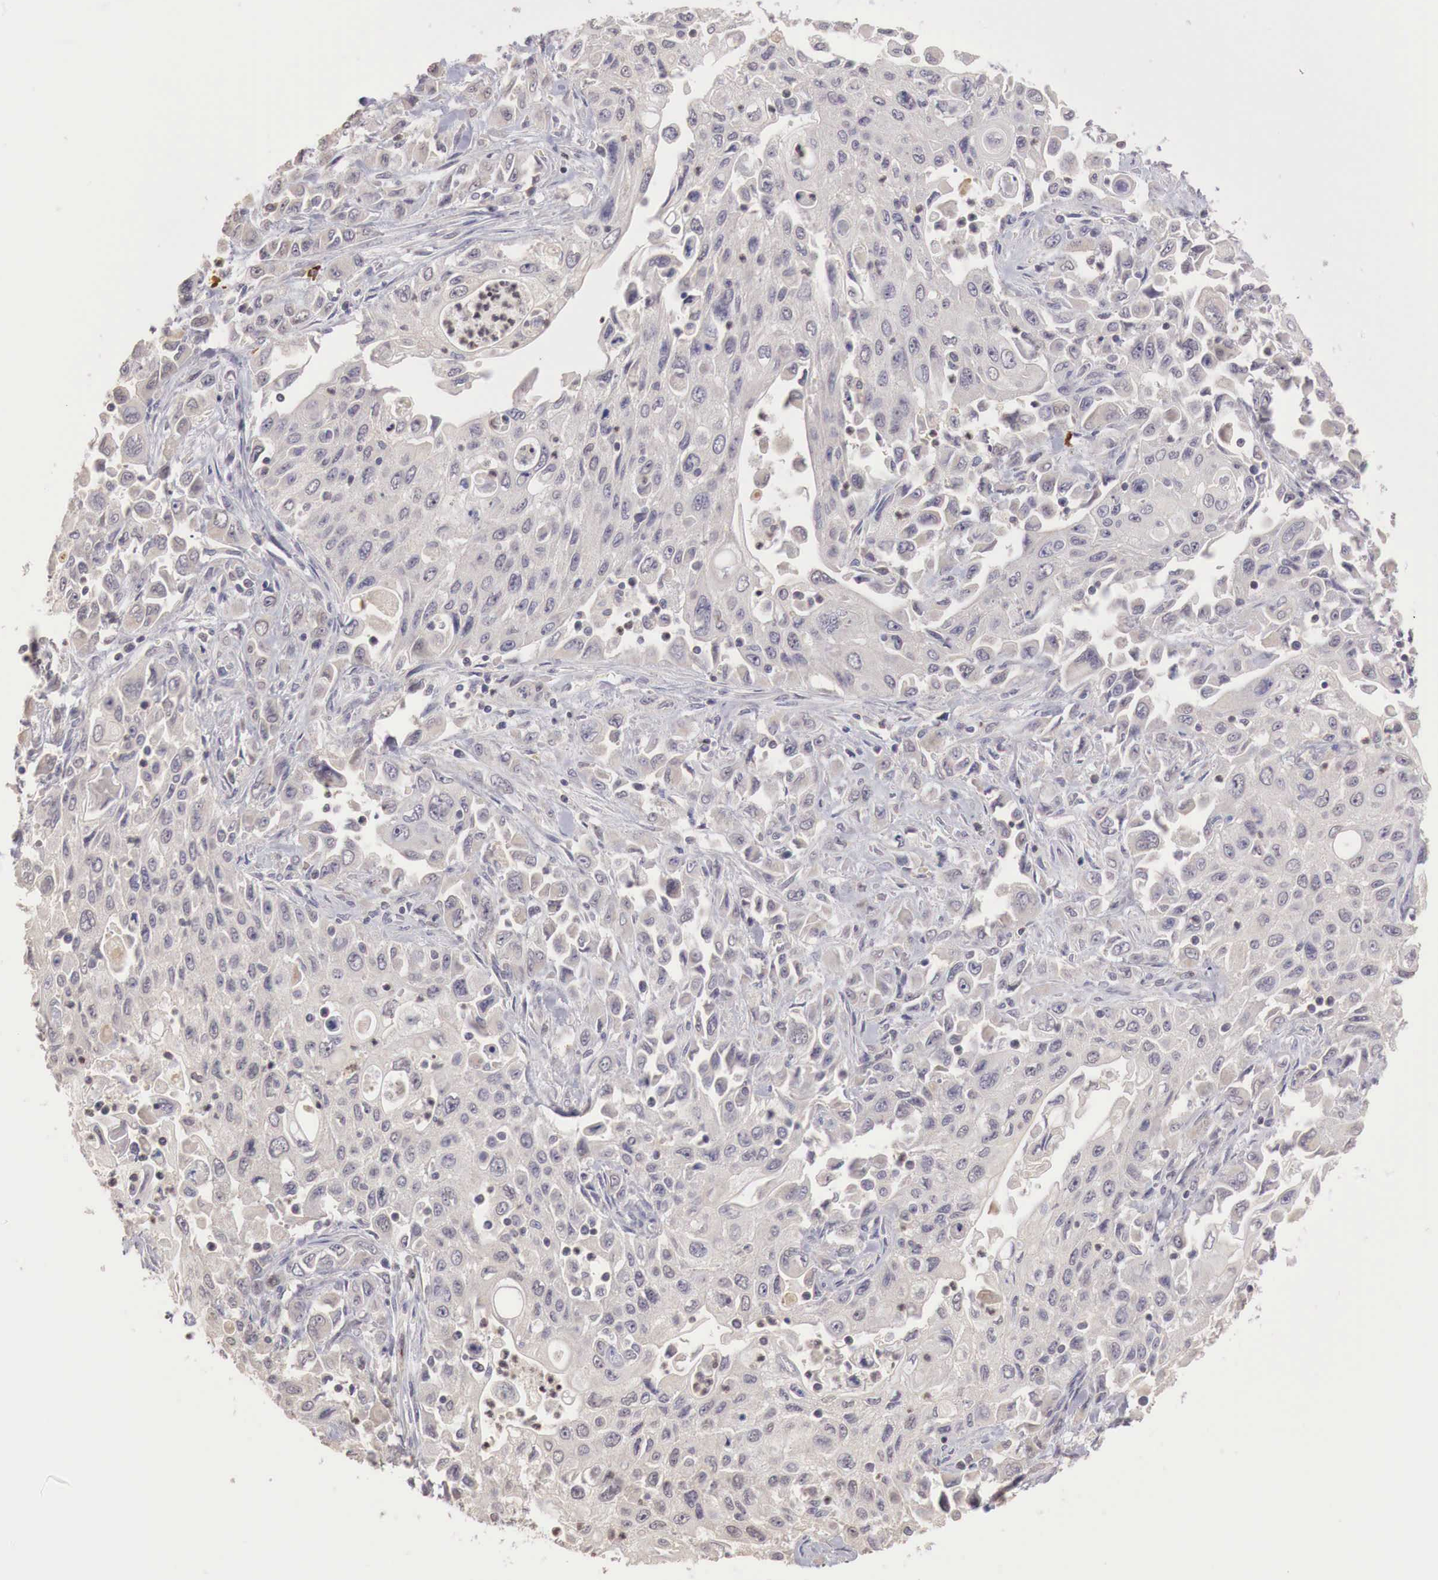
{"staining": {"intensity": "weak", "quantity": ">75%", "location": "cytoplasmic/membranous"}, "tissue": "pancreatic cancer", "cell_type": "Tumor cells", "image_type": "cancer", "snomed": [{"axis": "morphology", "description": "Adenocarcinoma, NOS"}, {"axis": "topography", "description": "Pancreas"}], "caption": "The immunohistochemical stain shows weak cytoplasmic/membranous expression in tumor cells of pancreatic cancer tissue.", "gene": "TBC1D9", "patient": {"sex": "male", "age": 70}}